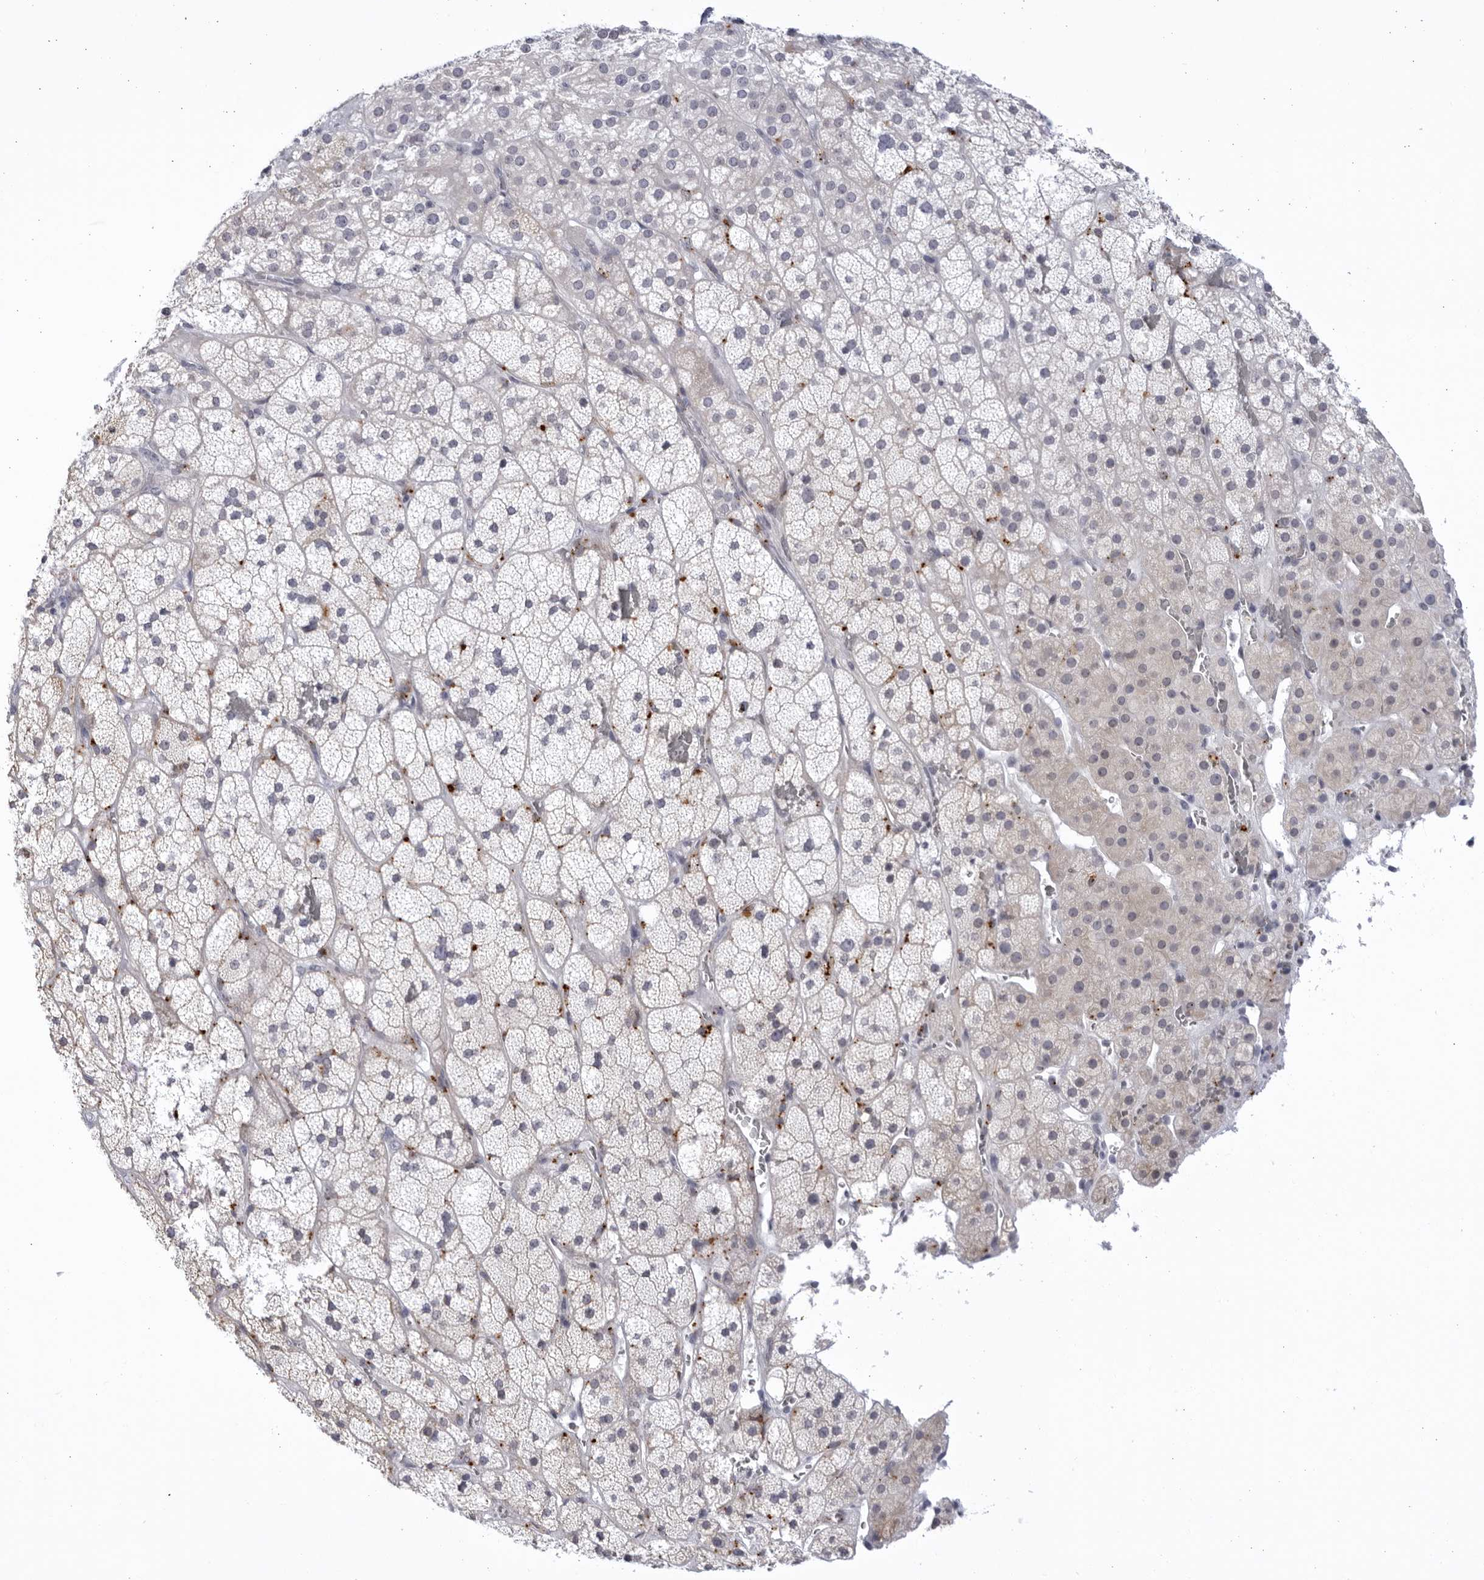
{"staining": {"intensity": "negative", "quantity": "none", "location": "none"}, "tissue": "adrenal gland", "cell_type": "Glandular cells", "image_type": "normal", "snomed": [{"axis": "morphology", "description": "Normal tissue, NOS"}, {"axis": "topography", "description": "Adrenal gland"}], "caption": "The micrograph exhibits no significant staining in glandular cells of adrenal gland. Brightfield microscopy of immunohistochemistry stained with DAB (brown) and hematoxylin (blue), captured at high magnification.", "gene": "CCDC181", "patient": {"sex": "male", "age": 57}}